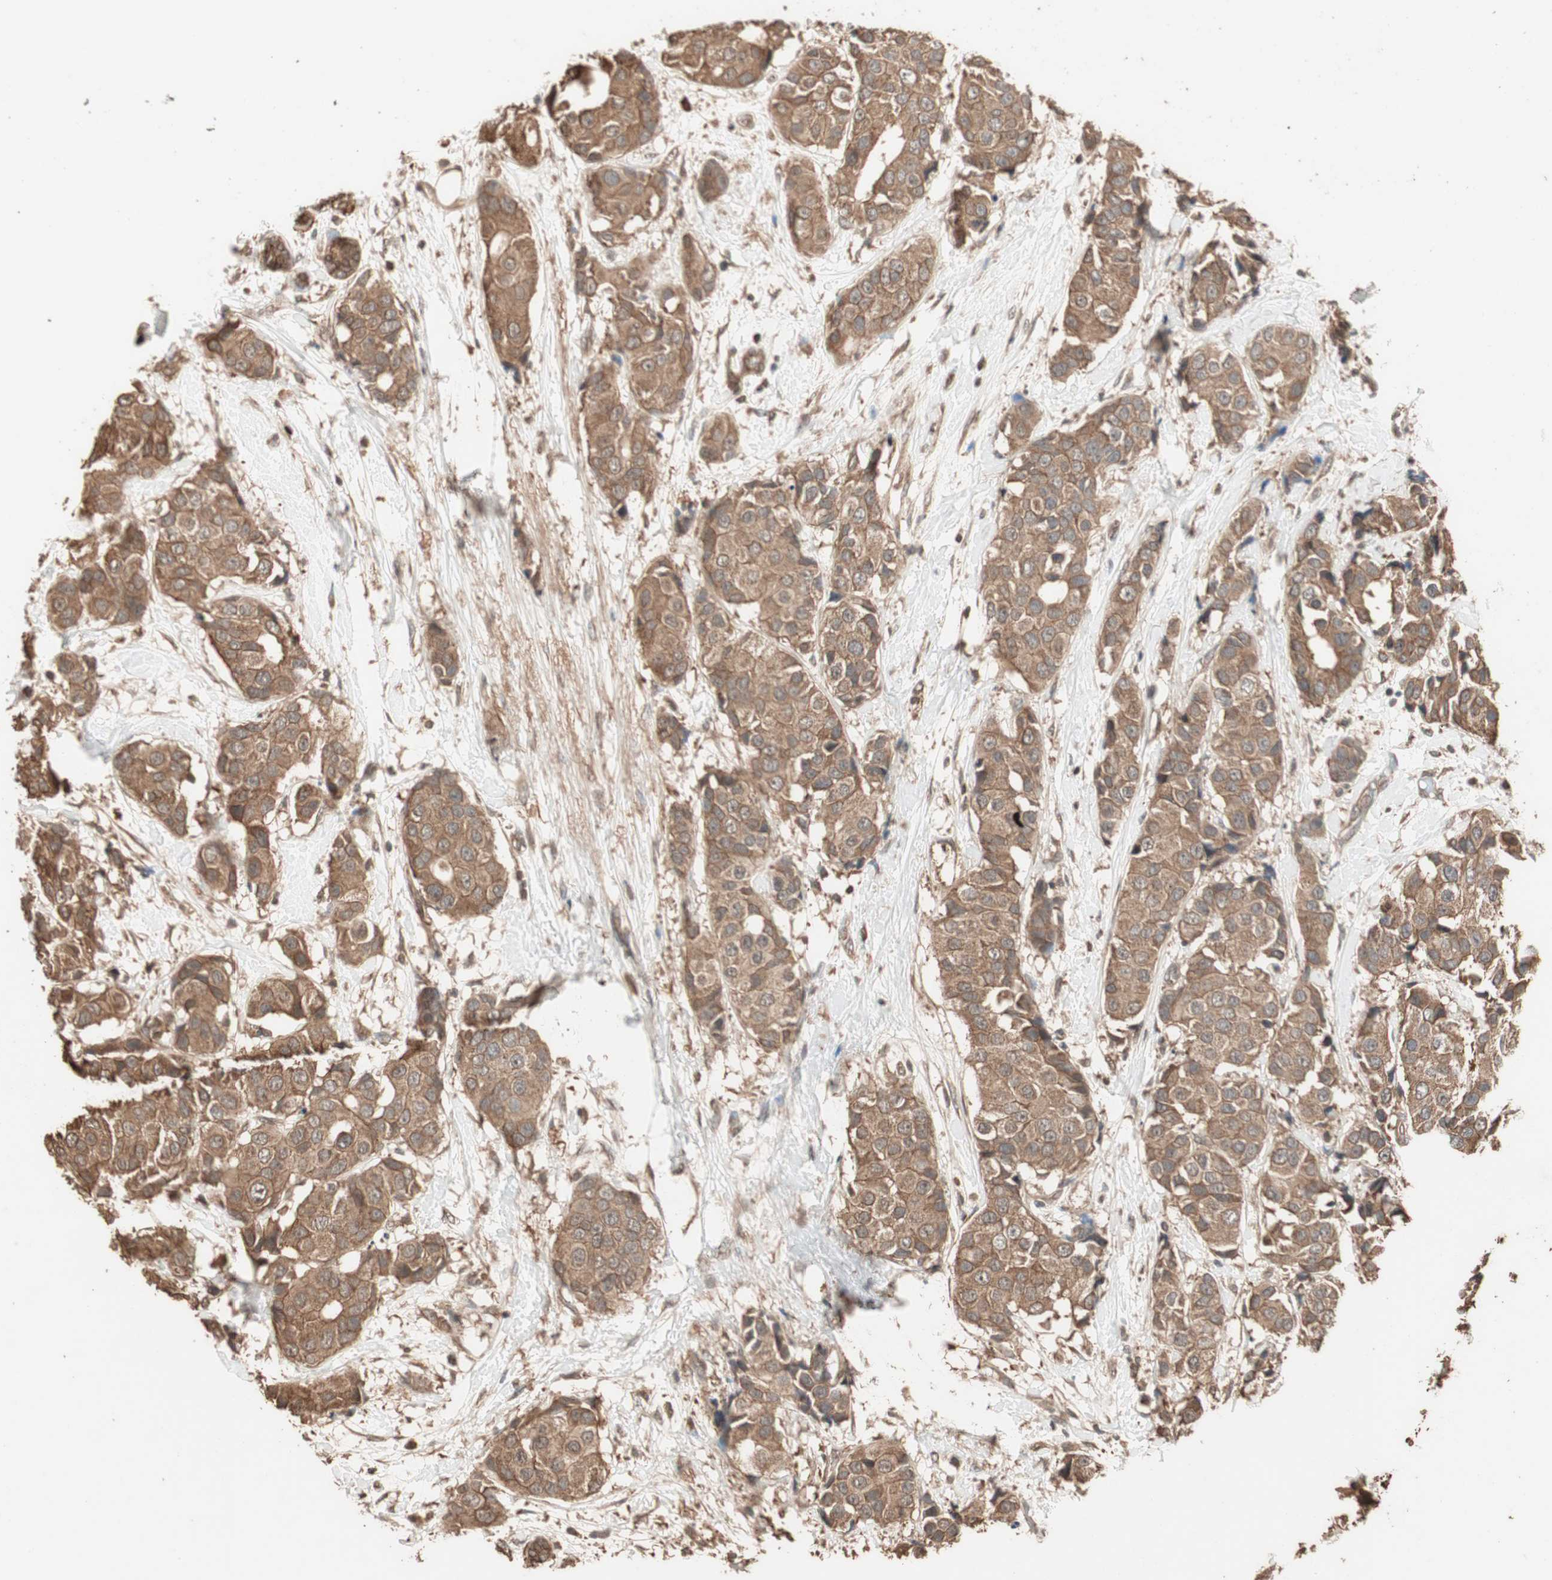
{"staining": {"intensity": "moderate", "quantity": ">75%", "location": "cytoplasmic/membranous"}, "tissue": "breast cancer", "cell_type": "Tumor cells", "image_type": "cancer", "snomed": [{"axis": "morphology", "description": "Normal tissue, NOS"}, {"axis": "morphology", "description": "Duct carcinoma"}, {"axis": "topography", "description": "Breast"}], "caption": "Brown immunohistochemical staining in breast cancer (infiltrating ductal carcinoma) reveals moderate cytoplasmic/membranous staining in approximately >75% of tumor cells.", "gene": "USP20", "patient": {"sex": "female", "age": 39}}